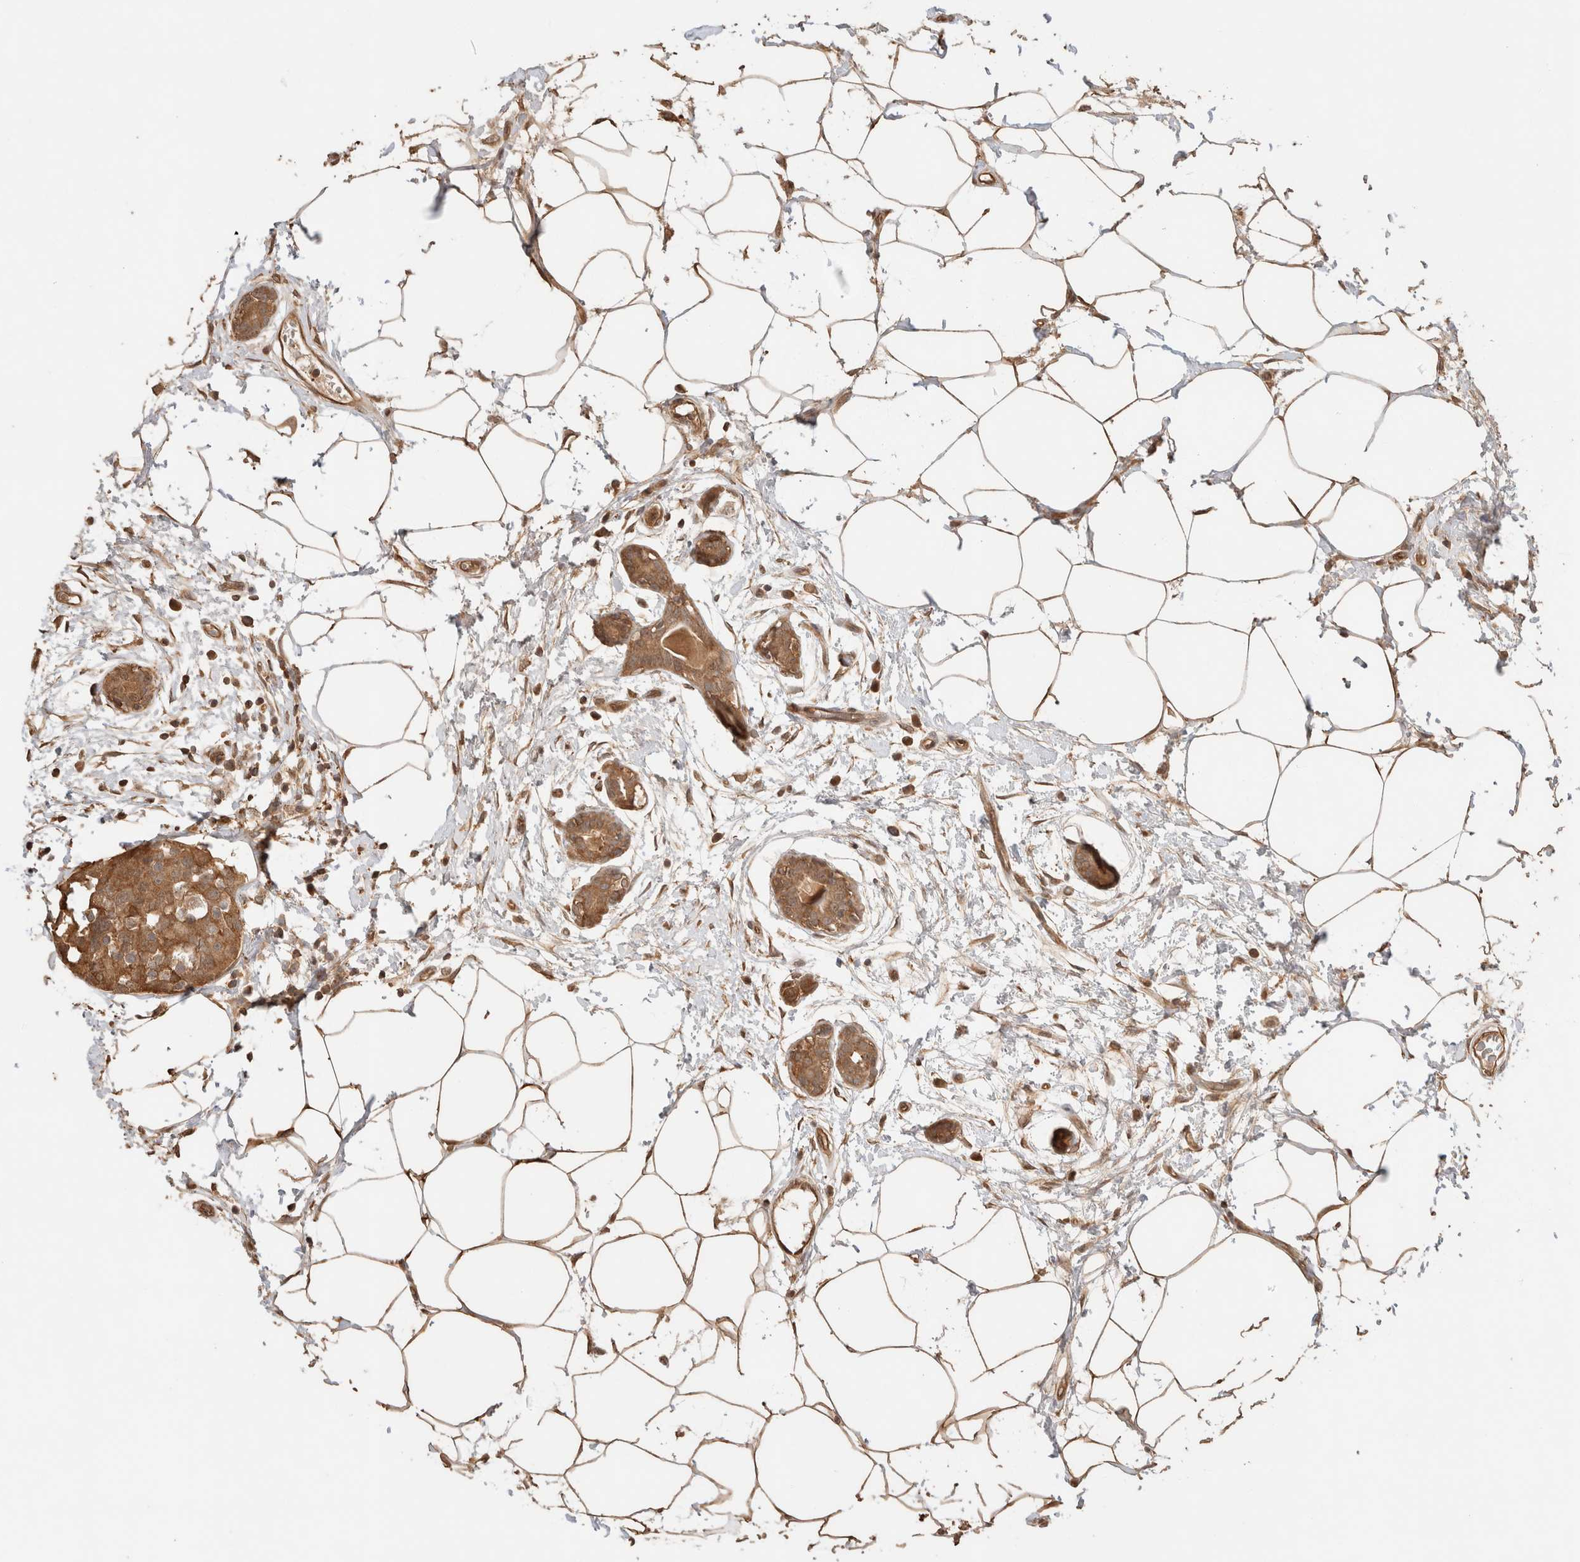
{"staining": {"intensity": "moderate", "quantity": ">75%", "location": "cytoplasmic/membranous"}, "tissue": "breast cancer", "cell_type": "Tumor cells", "image_type": "cancer", "snomed": [{"axis": "morphology", "description": "Normal tissue, NOS"}, {"axis": "morphology", "description": "Duct carcinoma"}, {"axis": "topography", "description": "Breast"}], "caption": "An image of breast cancer stained for a protein shows moderate cytoplasmic/membranous brown staining in tumor cells.", "gene": "YWHAH", "patient": {"sex": "female", "age": 37}}